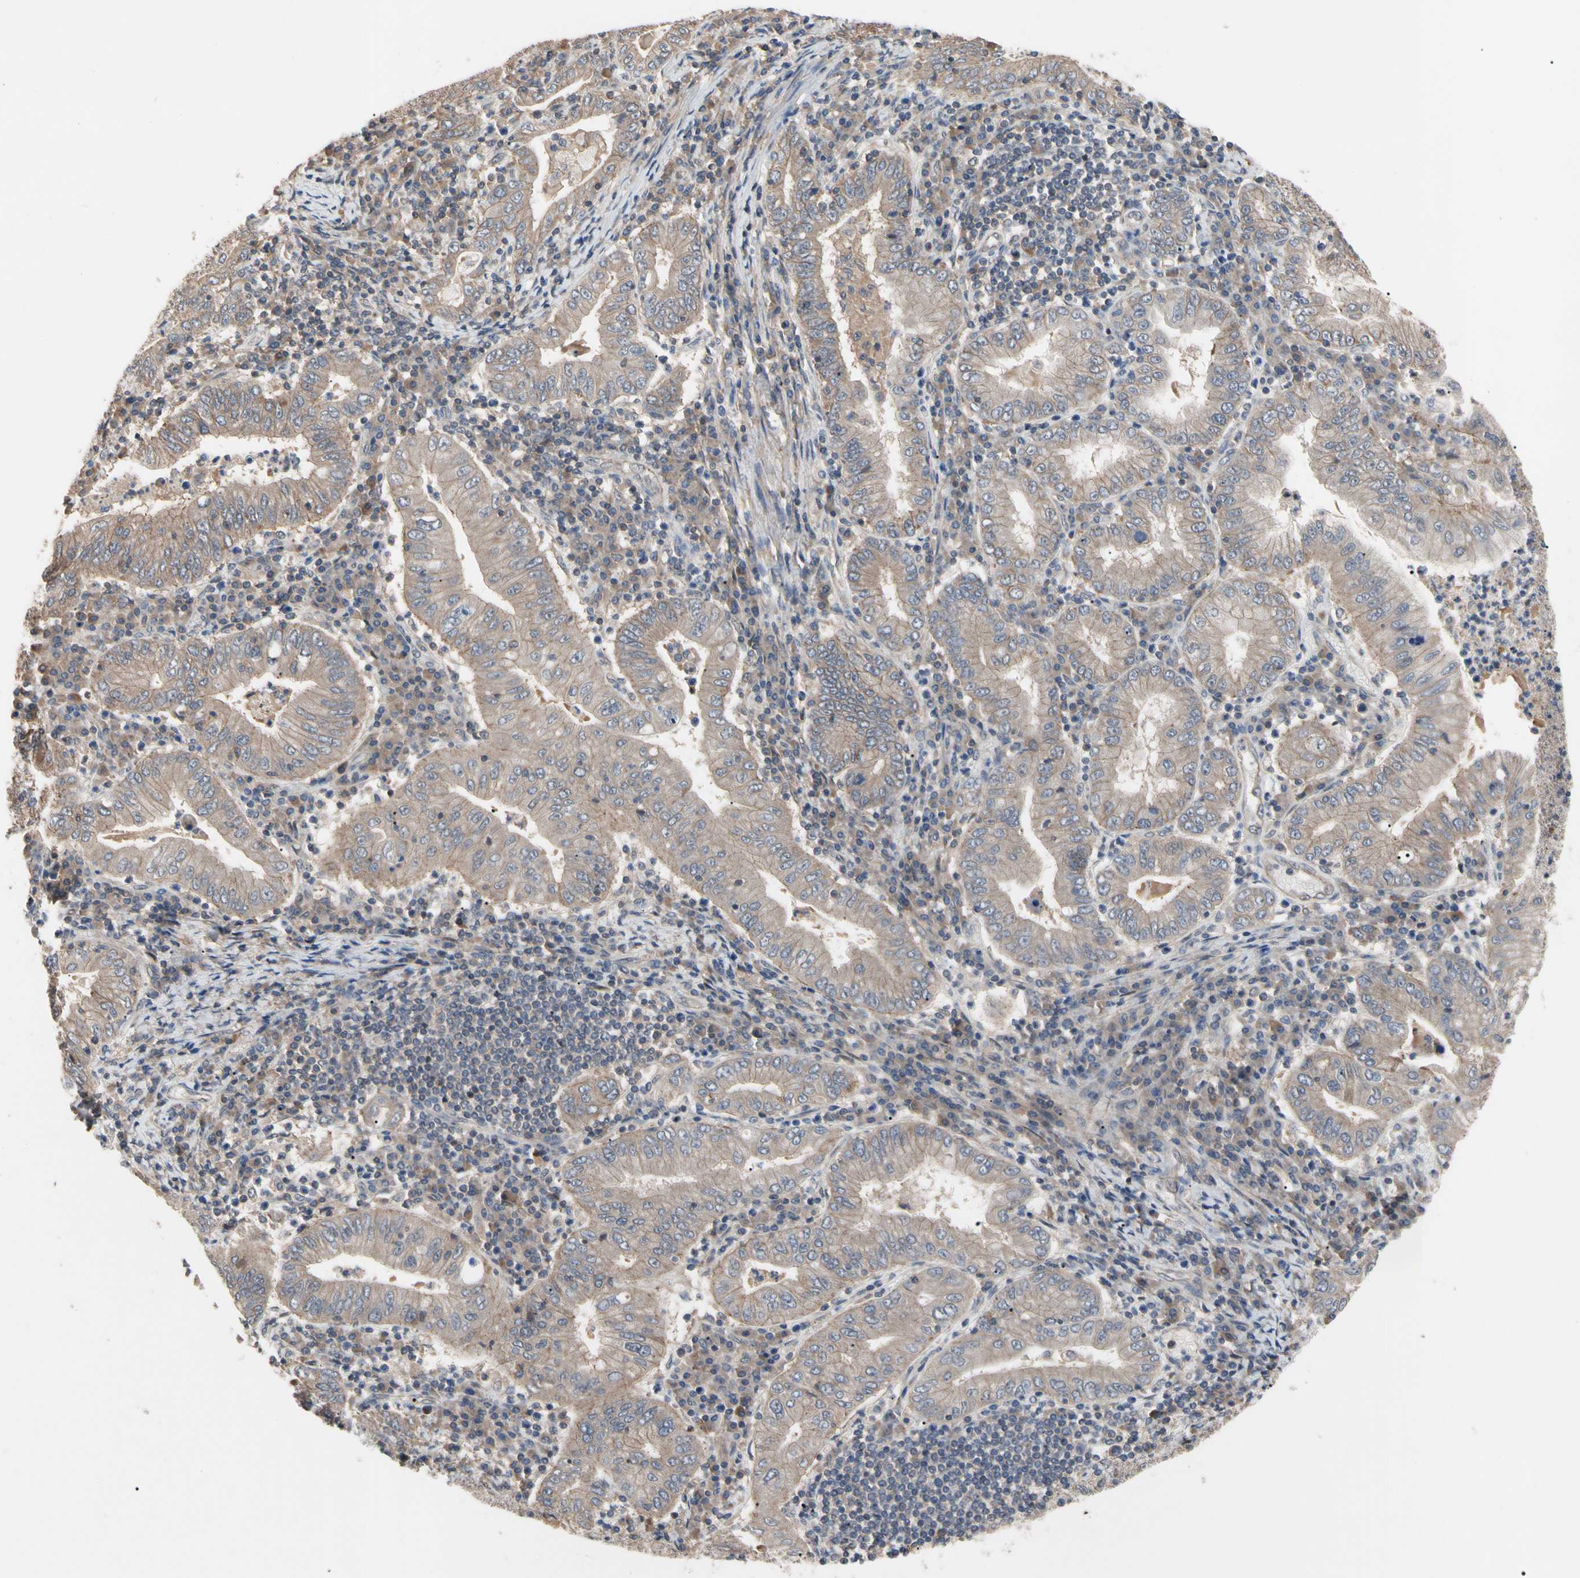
{"staining": {"intensity": "weak", "quantity": ">75%", "location": "cytoplasmic/membranous"}, "tissue": "stomach cancer", "cell_type": "Tumor cells", "image_type": "cancer", "snomed": [{"axis": "morphology", "description": "Normal tissue, NOS"}, {"axis": "morphology", "description": "Adenocarcinoma, NOS"}, {"axis": "topography", "description": "Esophagus"}, {"axis": "topography", "description": "Stomach, upper"}, {"axis": "topography", "description": "Peripheral nerve tissue"}], "caption": "Adenocarcinoma (stomach) tissue exhibits weak cytoplasmic/membranous positivity in about >75% of tumor cells, visualized by immunohistochemistry.", "gene": "DPP8", "patient": {"sex": "male", "age": 62}}